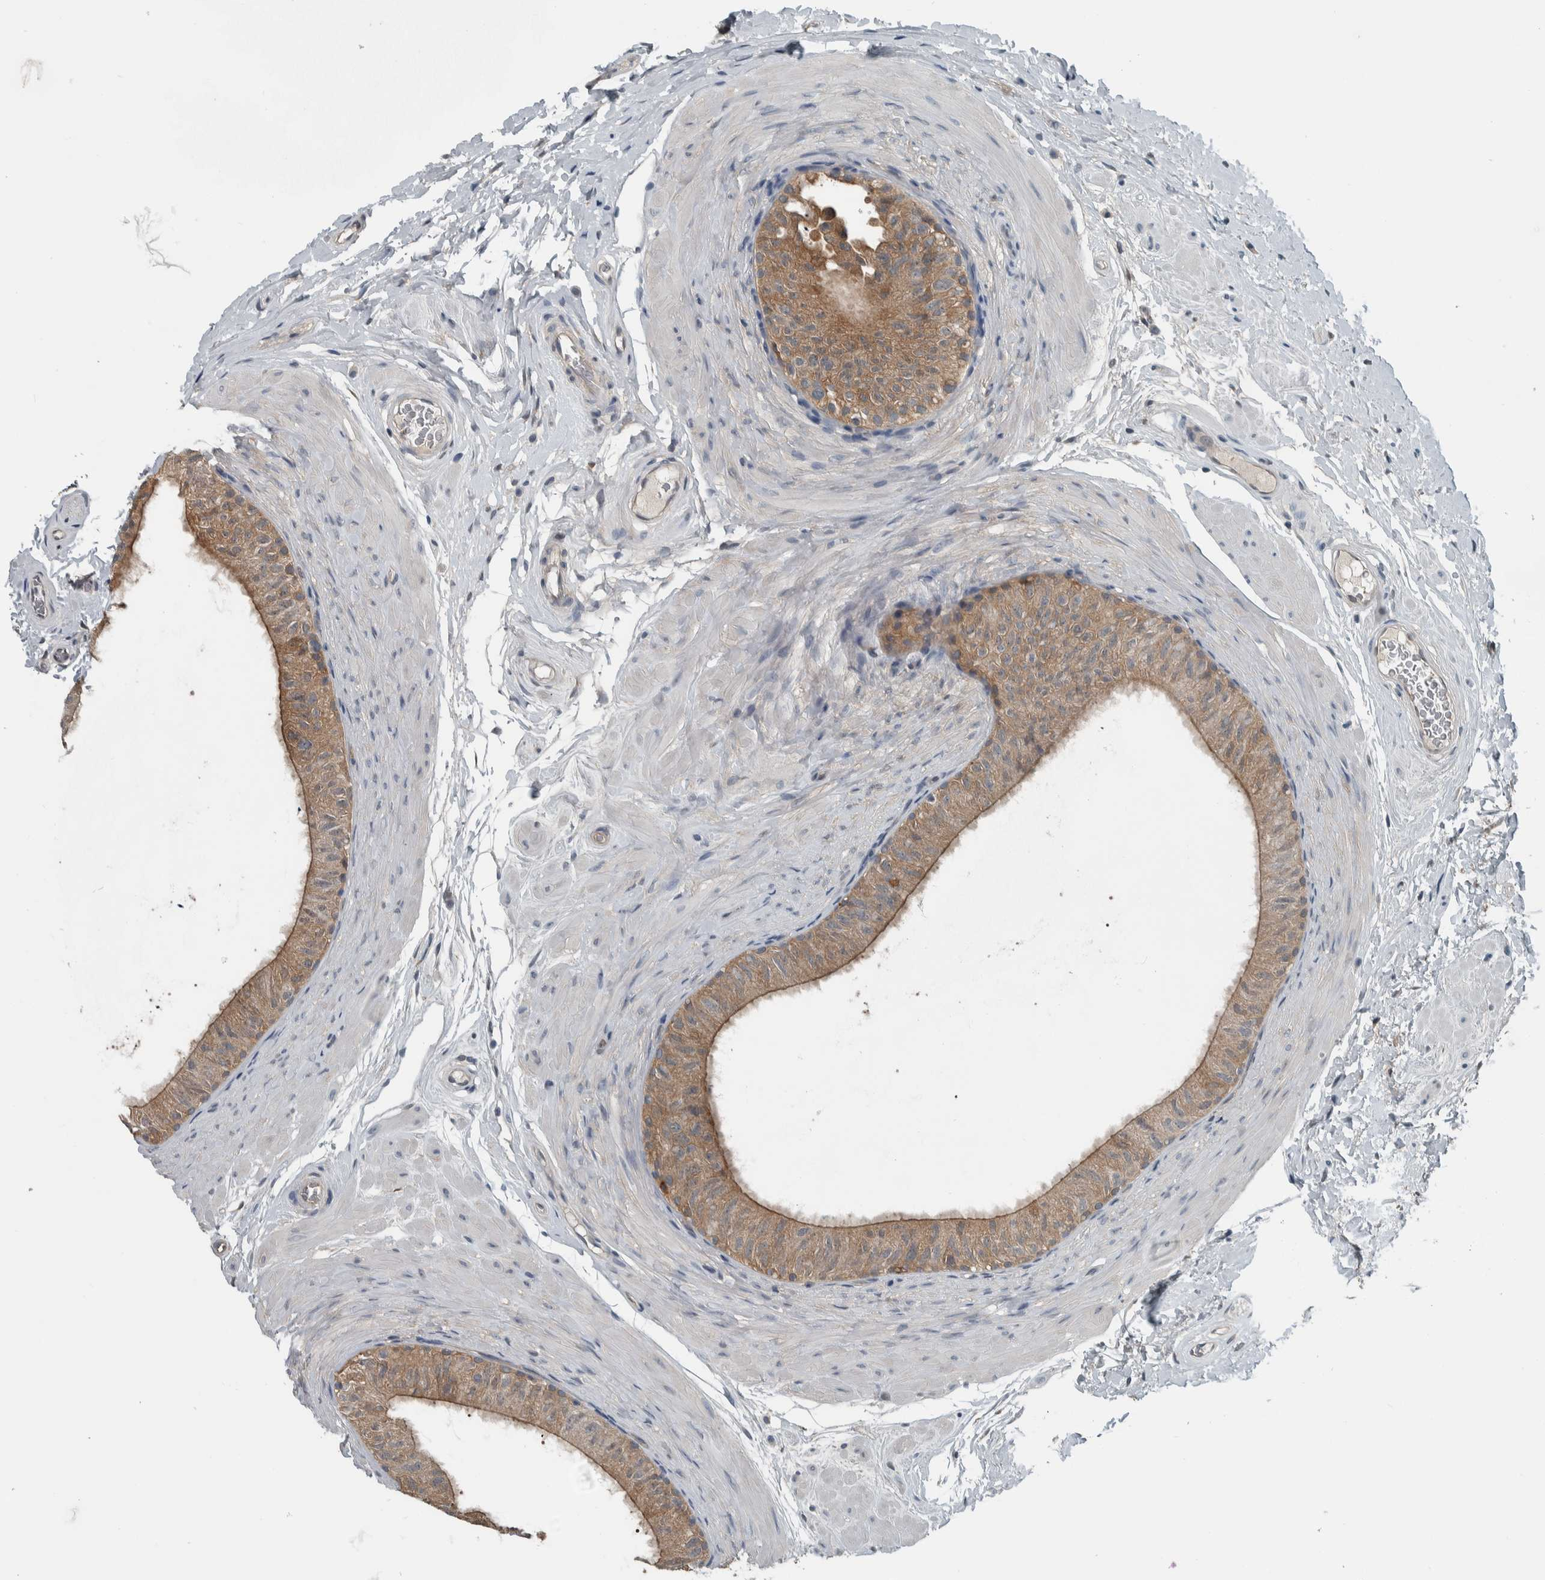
{"staining": {"intensity": "moderate", "quantity": ">75%", "location": "cytoplasmic/membranous"}, "tissue": "epididymis", "cell_type": "Glandular cells", "image_type": "normal", "snomed": [{"axis": "morphology", "description": "Normal tissue, NOS"}, {"axis": "topography", "description": "Epididymis"}], "caption": "Immunohistochemical staining of benign epididymis reveals medium levels of moderate cytoplasmic/membranous positivity in about >75% of glandular cells.", "gene": "ALAD", "patient": {"sex": "male", "age": 34}}